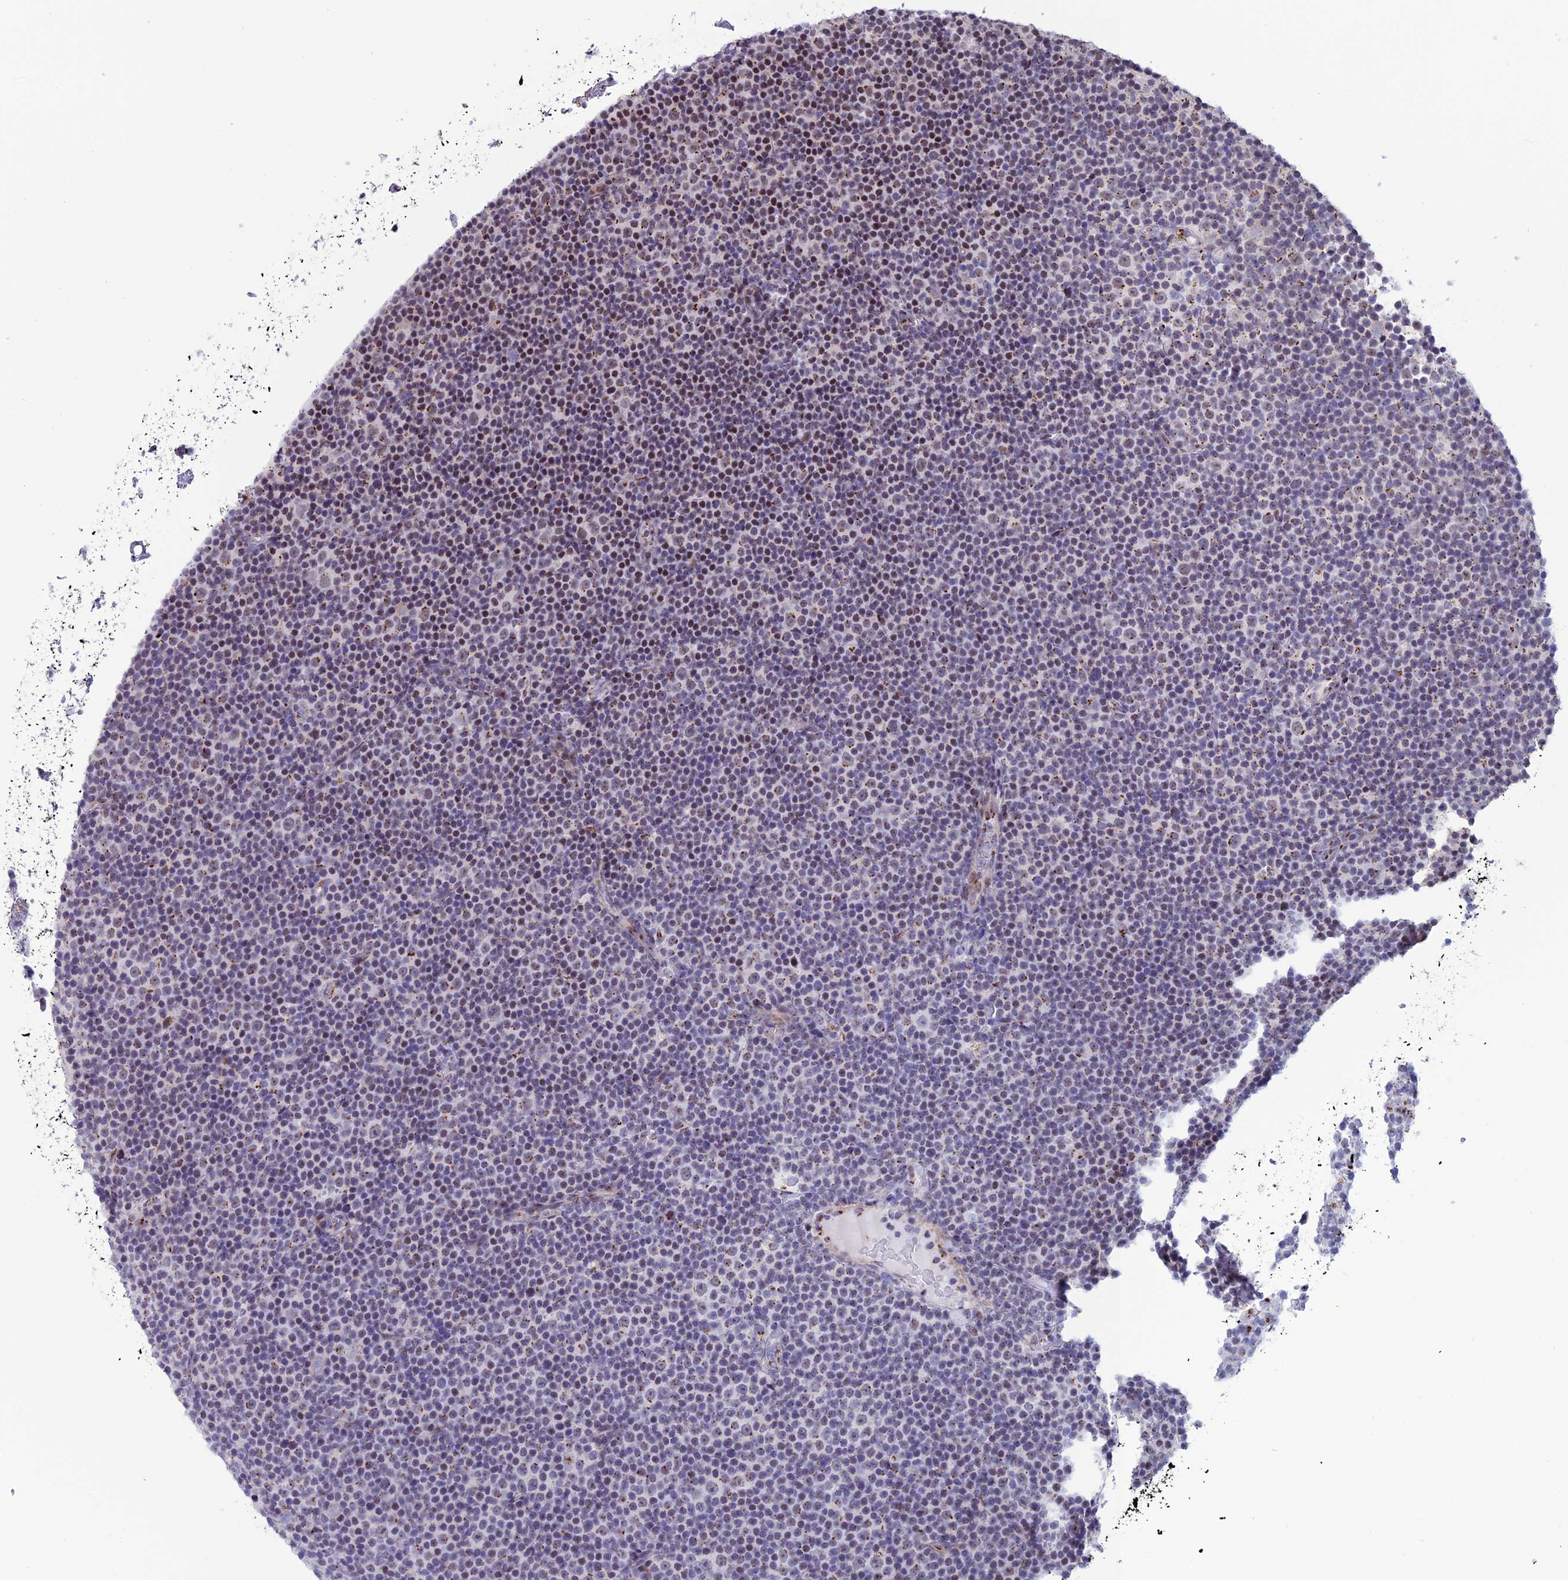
{"staining": {"intensity": "moderate", "quantity": "<25%", "location": "cytoplasmic/membranous,nuclear"}, "tissue": "lymphoma", "cell_type": "Tumor cells", "image_type": "cancer", "snomed": [{"axis": "morphology", "description": "Malignant lymphoma, non-Hodgkin's type, Low grade"}, {"axis": "topography", "description": "Lymph node"}], "caption": "This is a histology image of immunohistochemistry (IHC) staining of low-grade malignant lymphoma, non-Hodgkin's type, which shows moderate staining in the cytoplasmic/membranous and nuclear of tumor cells.", "gene": "PLEKHA4", "patient": {"sex": "female", "age": 67}}